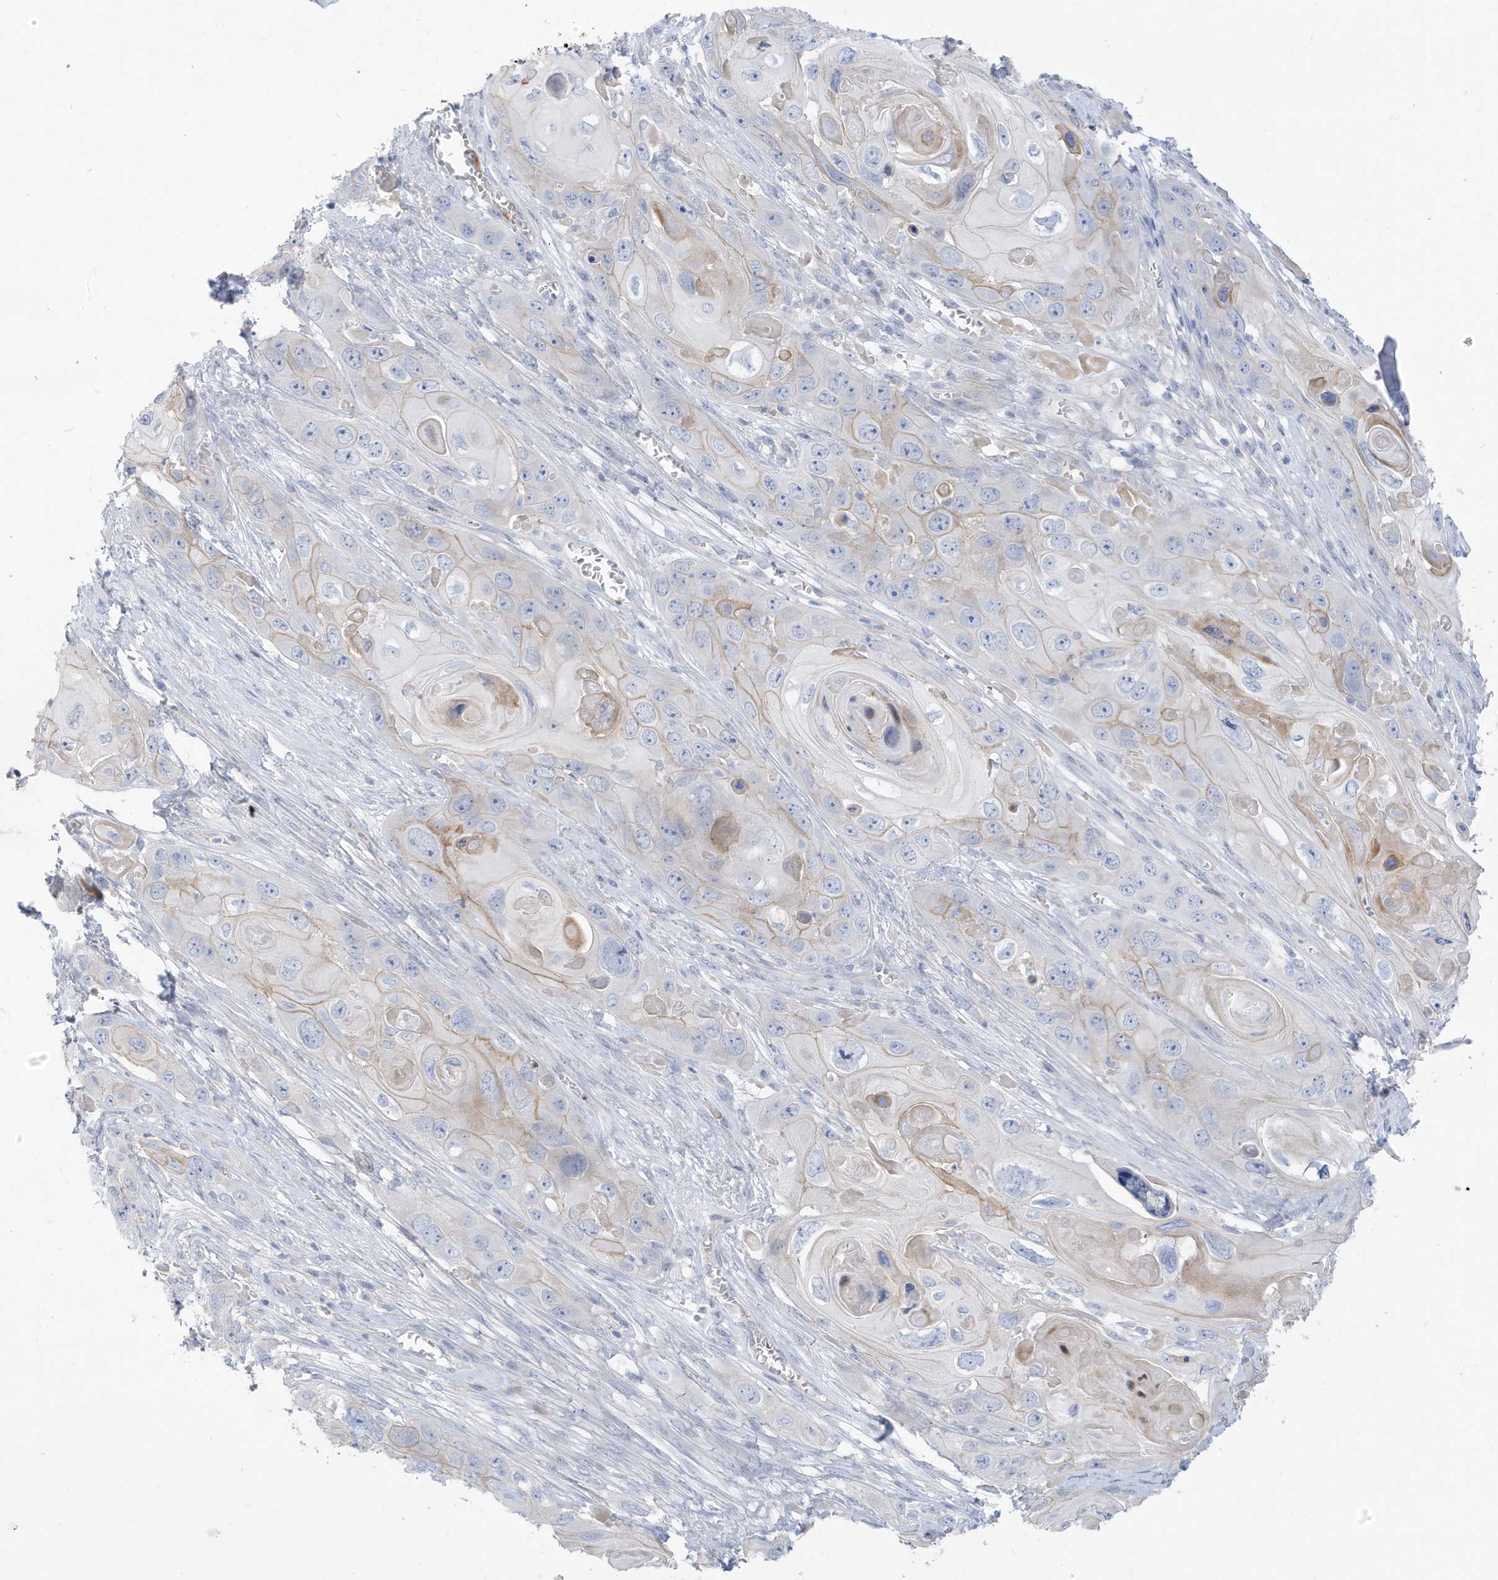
{"staining": {"intensity": "negative", "quantity": "none", "location": "none"}, "tissue": "skin cancer", "cell_type": "Tumor cells", "image_type": "cancer", "snomed": [{"axis": "morphology", "description": "Squamous cell carcinoma, NOS"}, {"axis": "topography", "description": "Skin"}], "caption": "Immunohistochemistry of human squamous cell carcinoma (skin) shows no expression in tumor cells. (Brightfield microscopy of DAB IHC at high magnification).", "gene": "ATP13A5", "patient": {"sex": "male", "age": 55}}